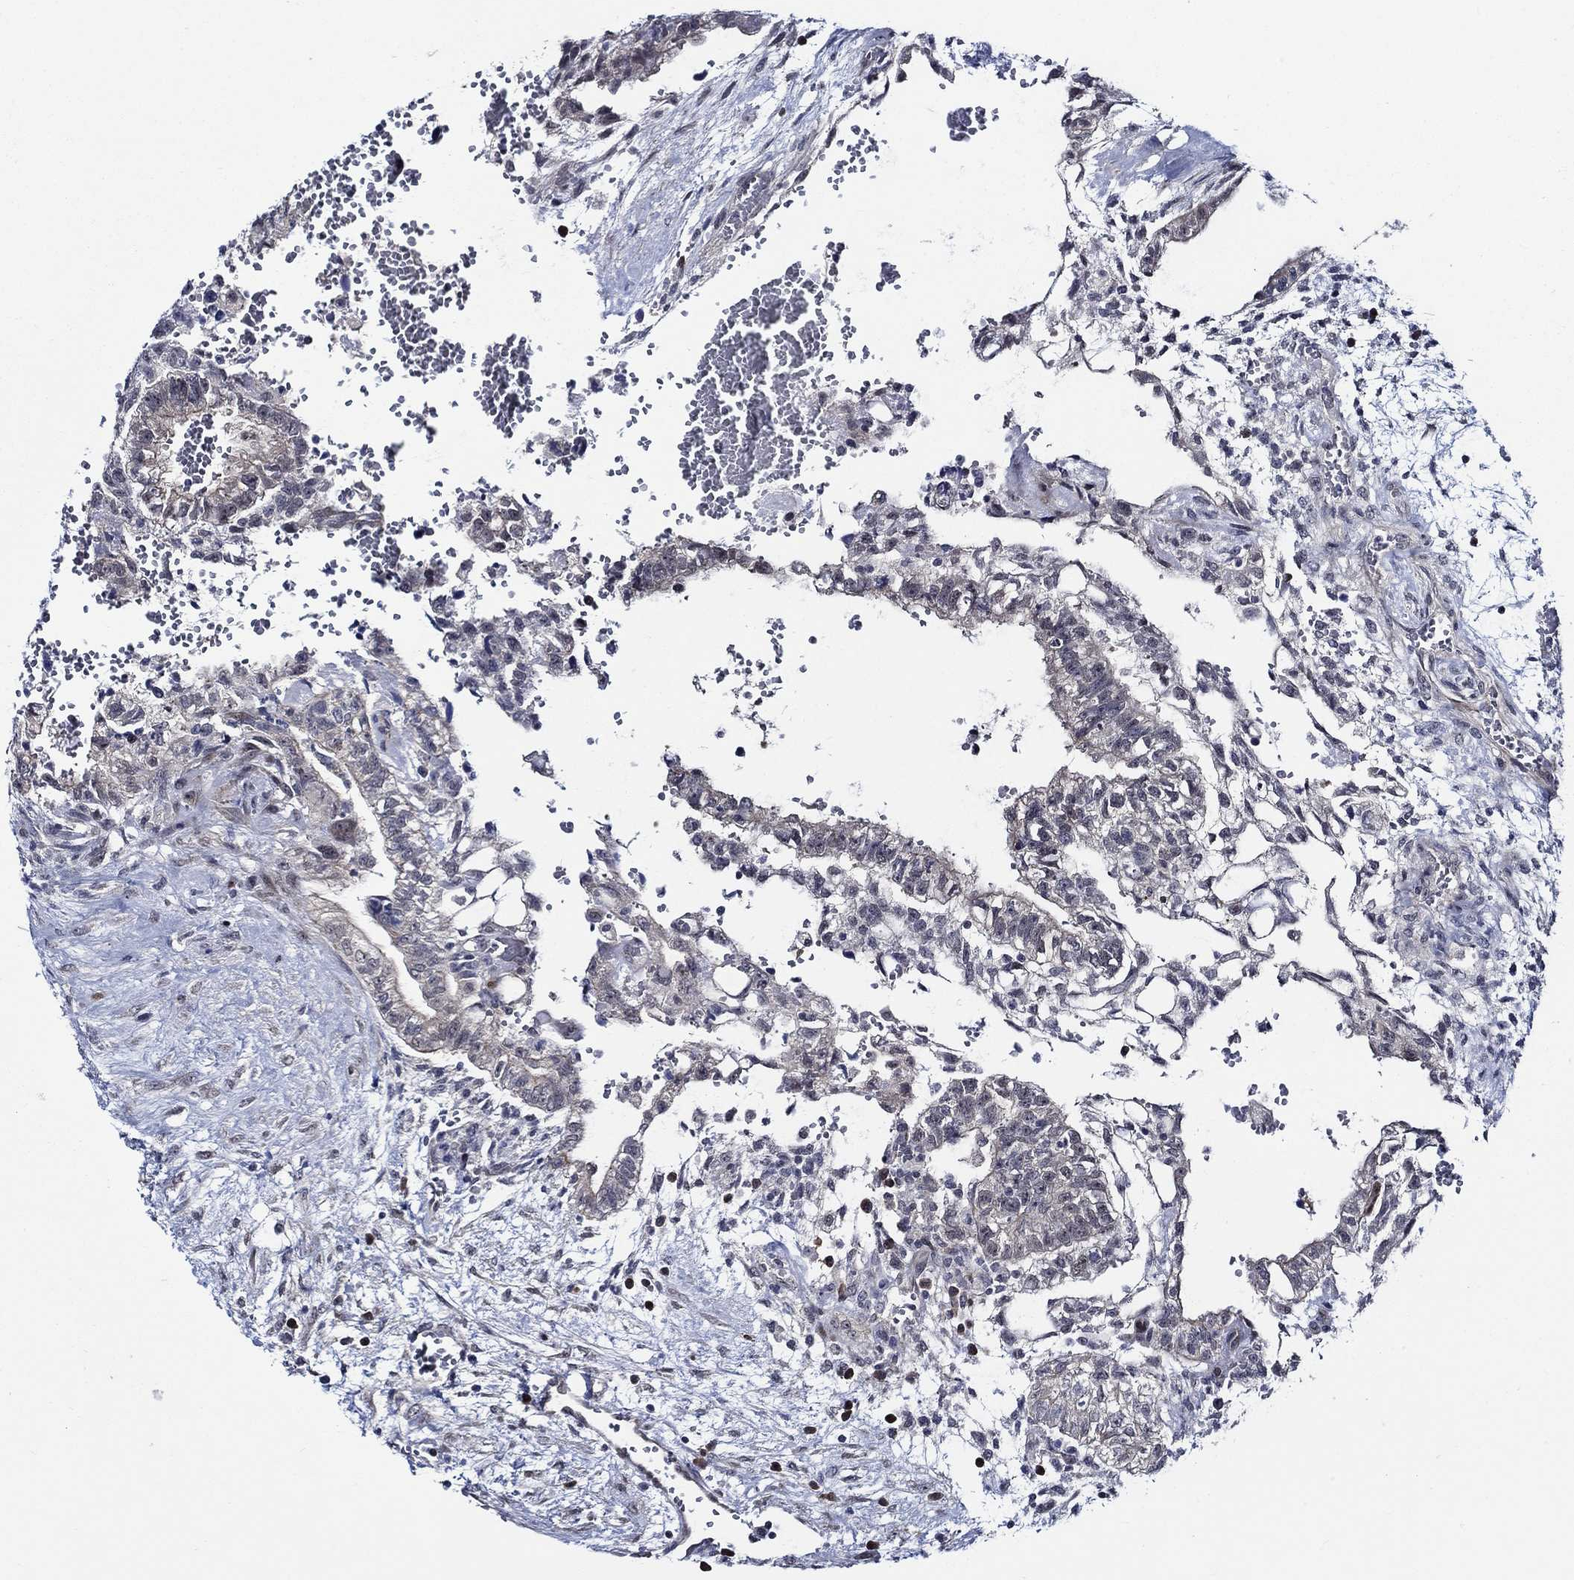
{"staining": {"intensity": "negative", "quantity": "none", "location": "none"}, "tissue": "testis cancer", "cell_type": "Tumor cells", "image_type": "cancer", "snomed": [{"axis": "morphology", "description": "Carcinoma, Embryonal, NOS"}, {"axis": "topography", "description": "Testis"}], "caption": "Micrograph shows no significant protein staining in tumor cells of testis embryonal carcinoma.", "gene": "C8orf48", "patient": {"sex": "male", "age": 32}}